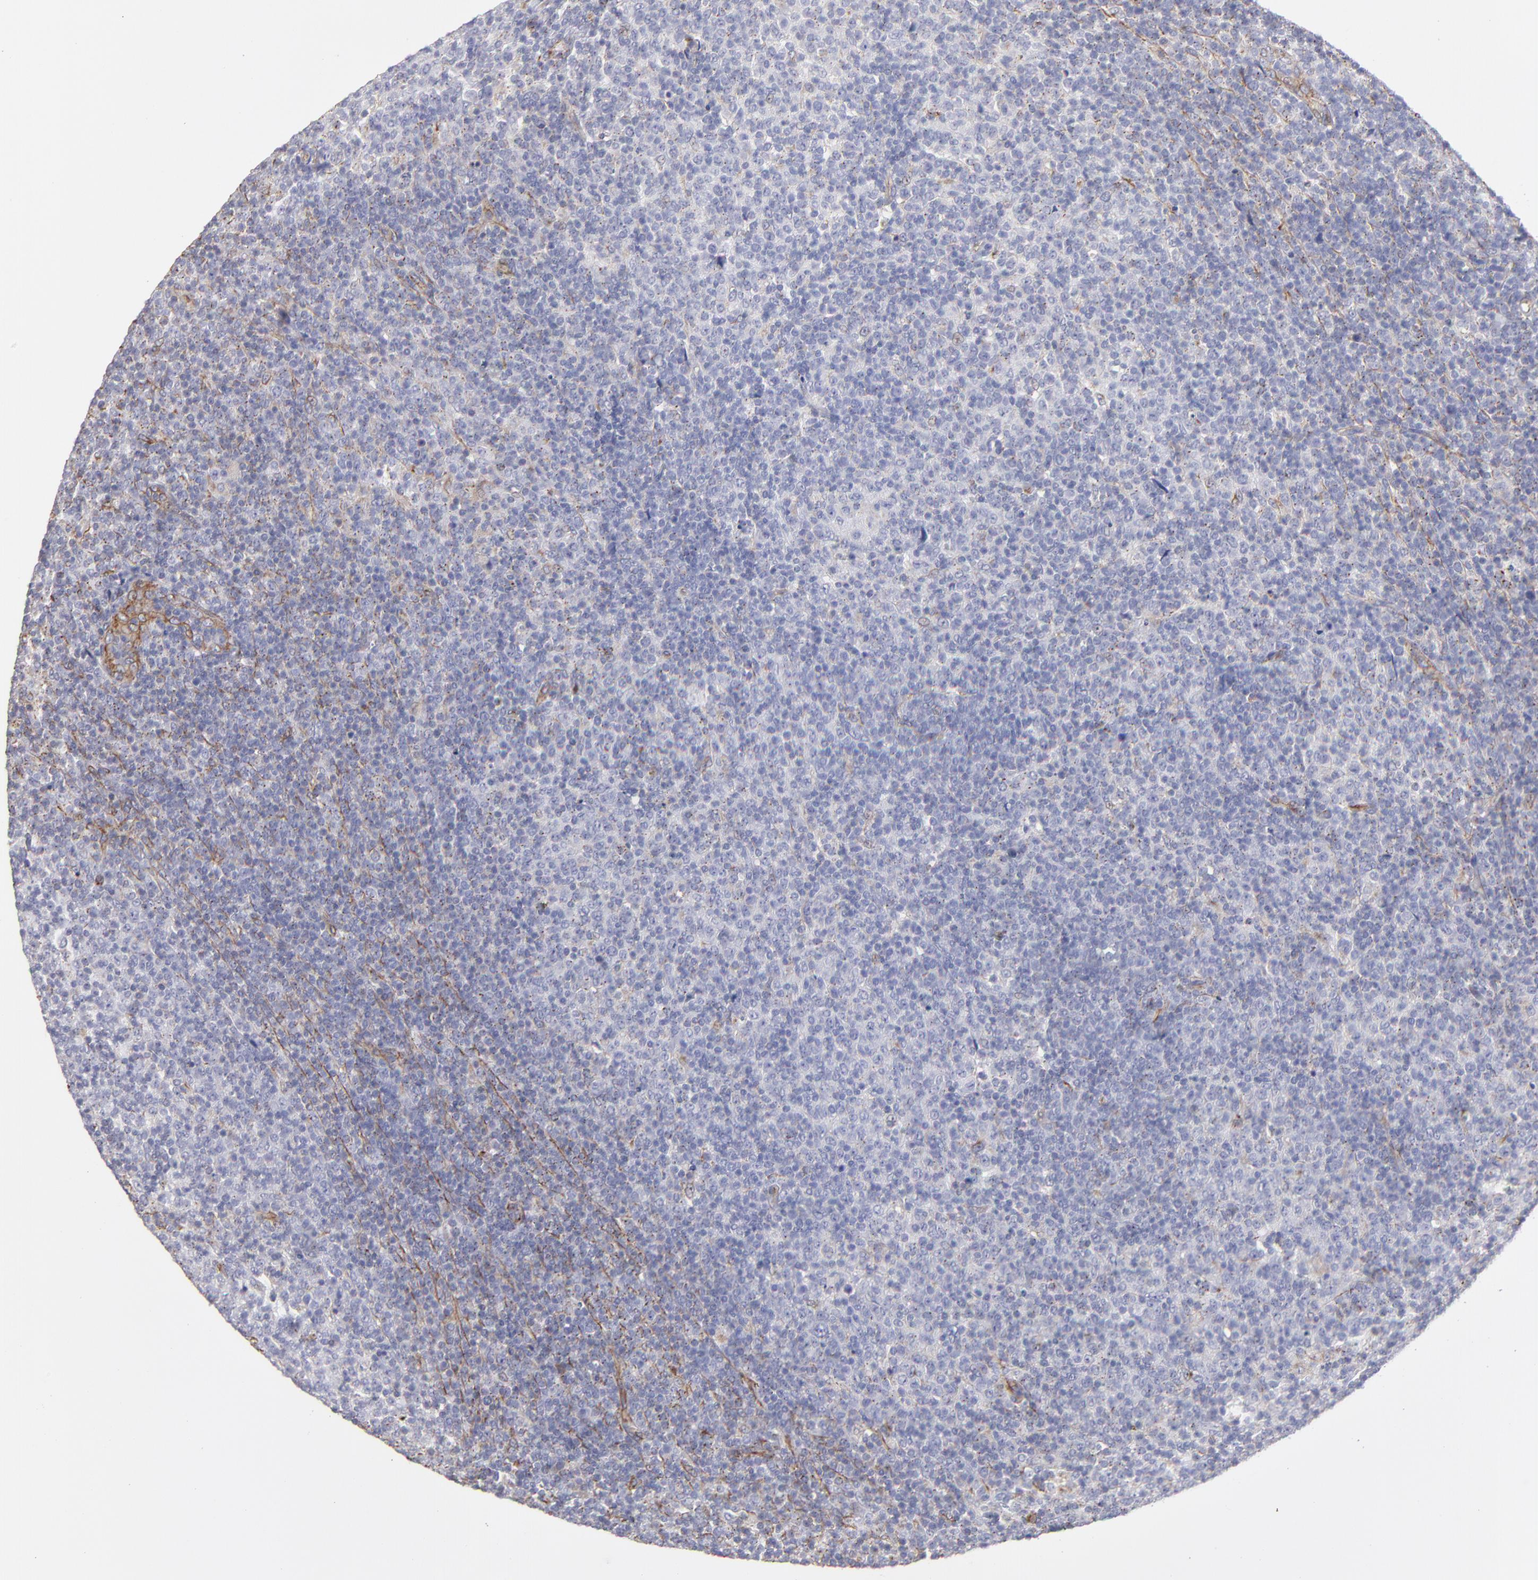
{"staining": {"intensity": "weak", "quantity": "<25%", "location": "cytoplasmic/membranous"}, "tissue": "lymphoma", "cell_type": "Tumor cells", "image_type": "cancer", "snomed": [{"axis": "morphology", "description": "Malignant lymphoma, non-Hodgkin's type, Low grade"}, {"axis": "topography", "description": "Lymph node"}], "caption": "DAB immunohistochemical staining of human lymphoma displays no significant expression in tumor cells.", "gene": "COX8C", "patient": {"sex": "male", "age": 70}}